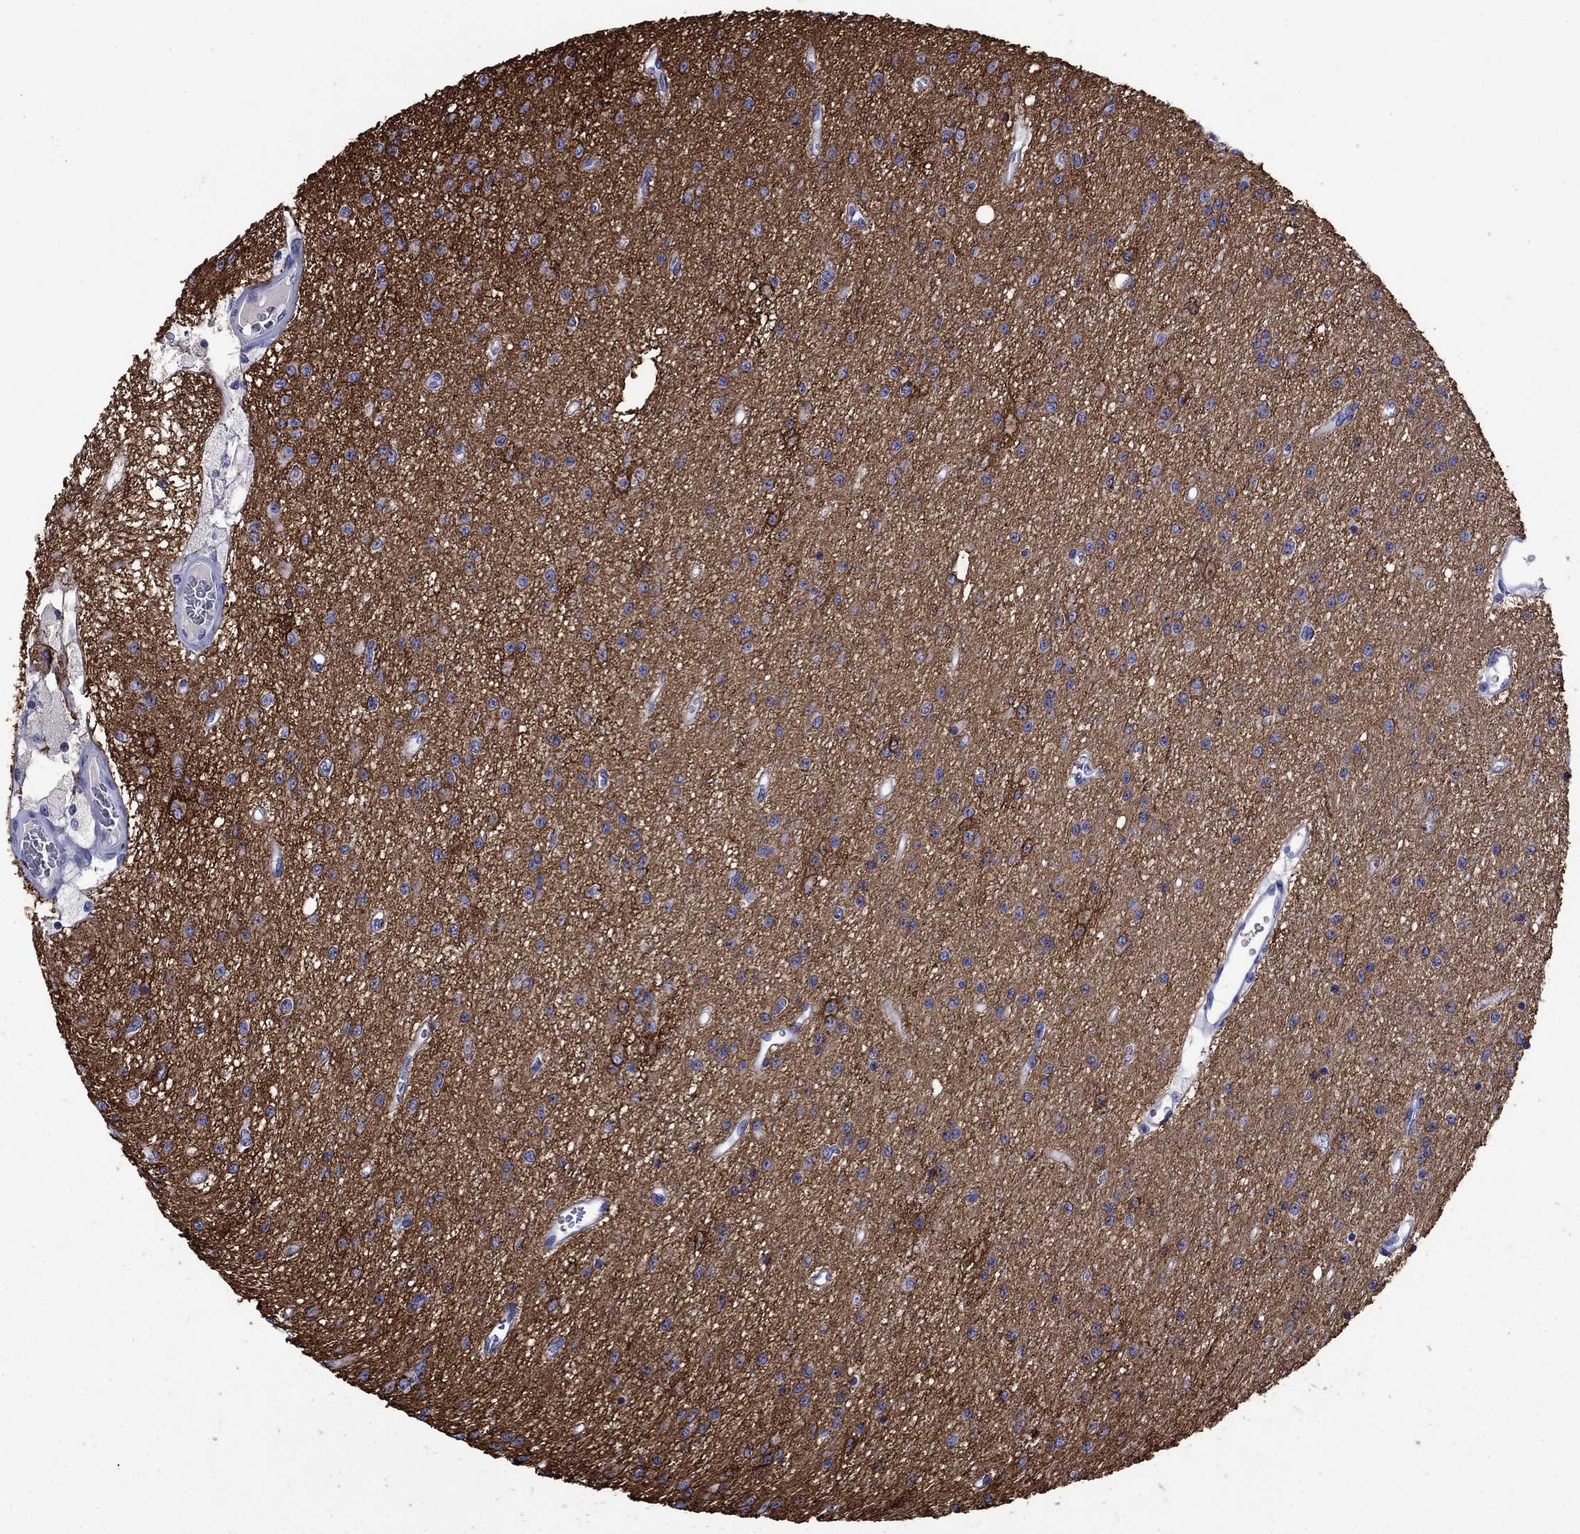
{"staining": {"intensity": "negative", "quantity": "none", "location": "none"}, "tissue": "glioma", "cell_type": "Tumor cells", "image_type": "cancer", "snomed": [{"axis": "morphology", "description": "Glioma, malignant, Low grade"}, {"axis": "topography", "description": "Brain"}], "caption": "Immunohistochemistry image of neoplastic tissue: human glioma stained with DAB displays no significant protein expression in tumor cells.", "gene": "SLC1A2", "patient": {"sex": "female", "age": 45}}